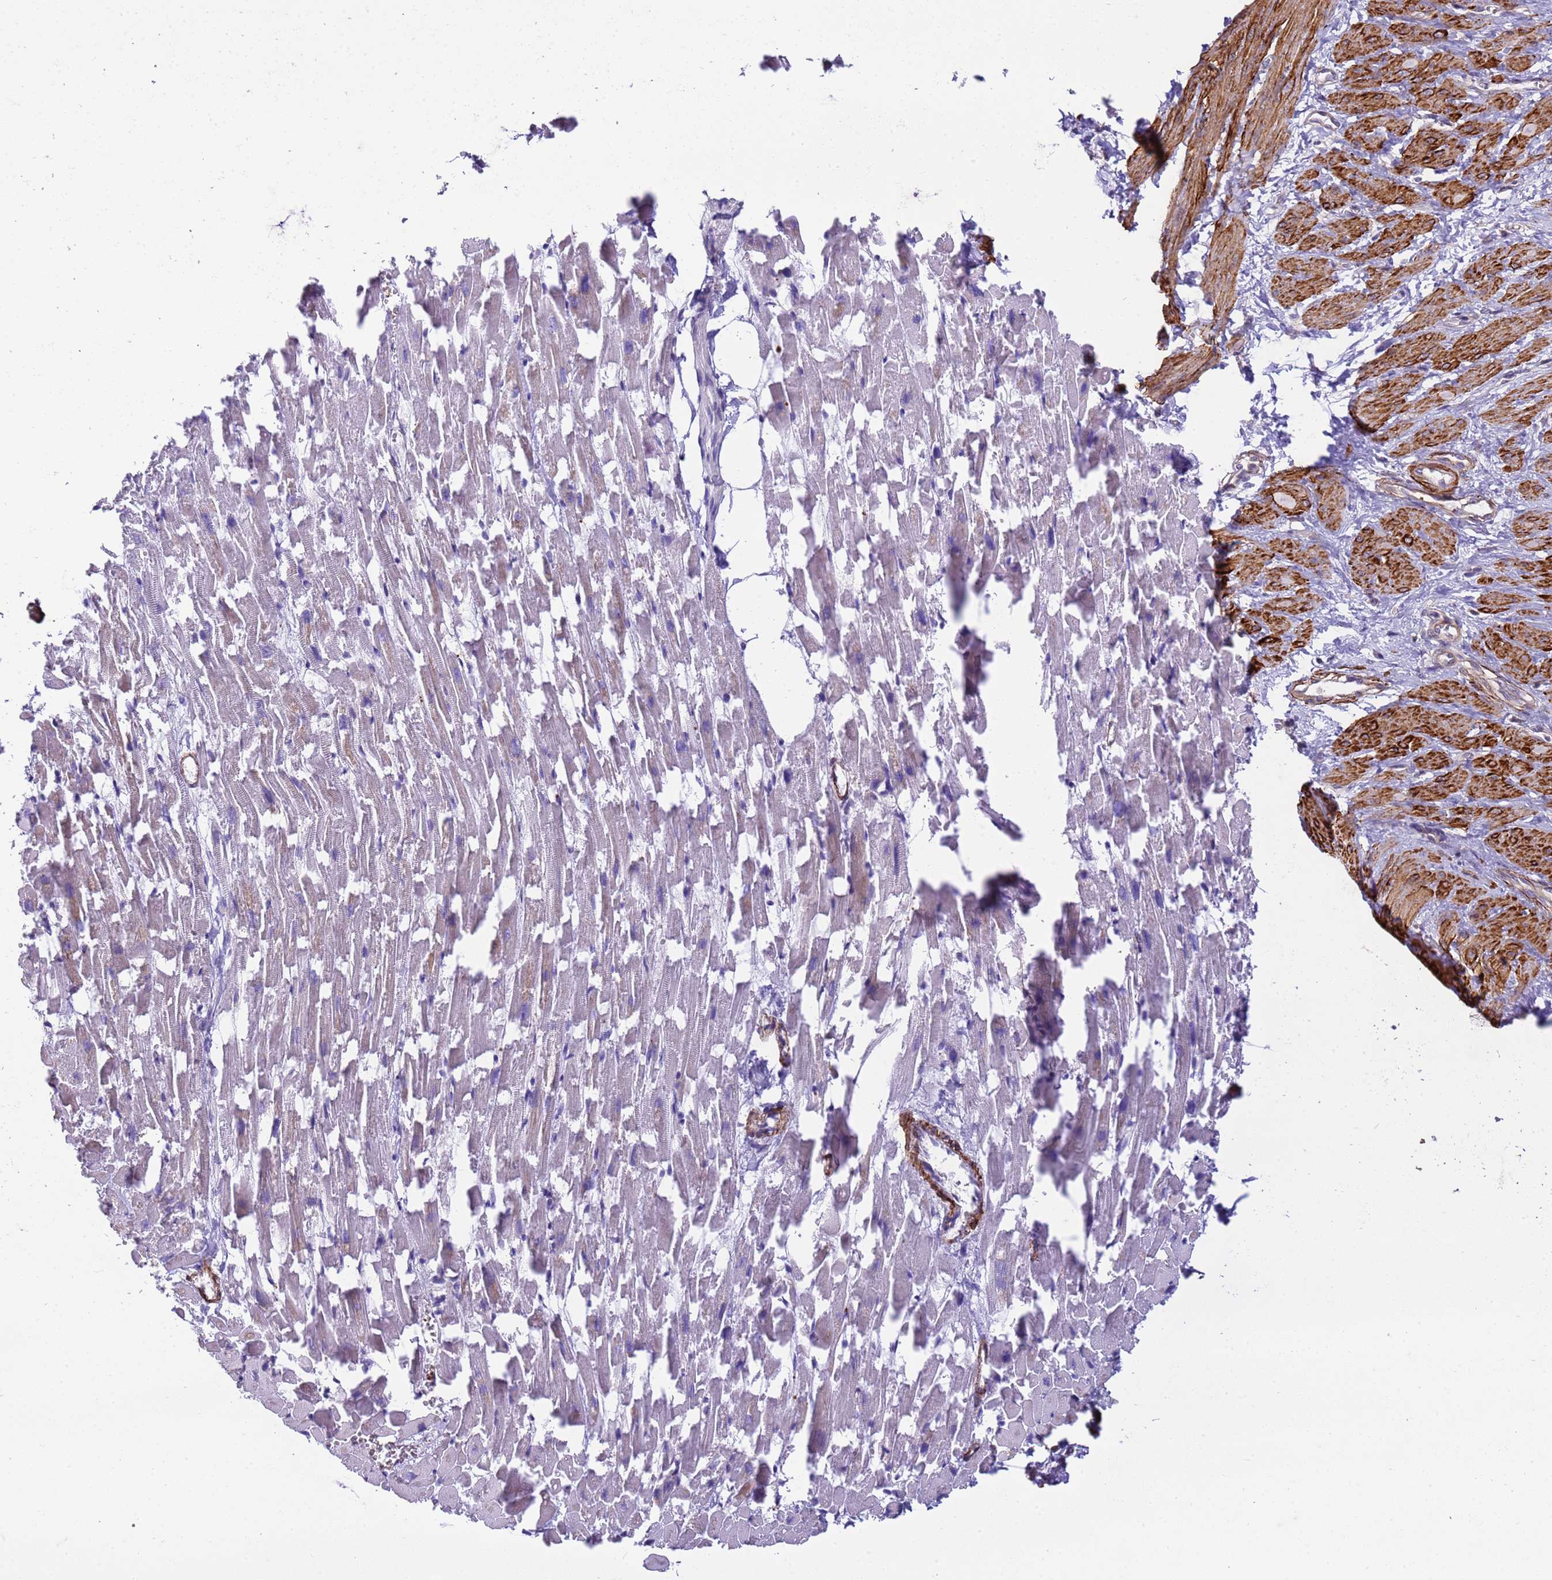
{"staining": {"intensity": "weak", "quantity": "<25%", "location": "cytoplasmic/membranous"}, "tissue": "heart muscle", "cell_type": "Cardiomyocytes", "image_type": "normal", "snomed": [{"axis": "morphology", "description": "Normal tissue, NOS"}, {"axis": "topography", "description": "Heart"}], "caption": "The photomicrograph displays no significant staining in cardiomyocytes of heart muscle.", "gene": "GEN1", "patient": {"sex": "female", "age": 64}}